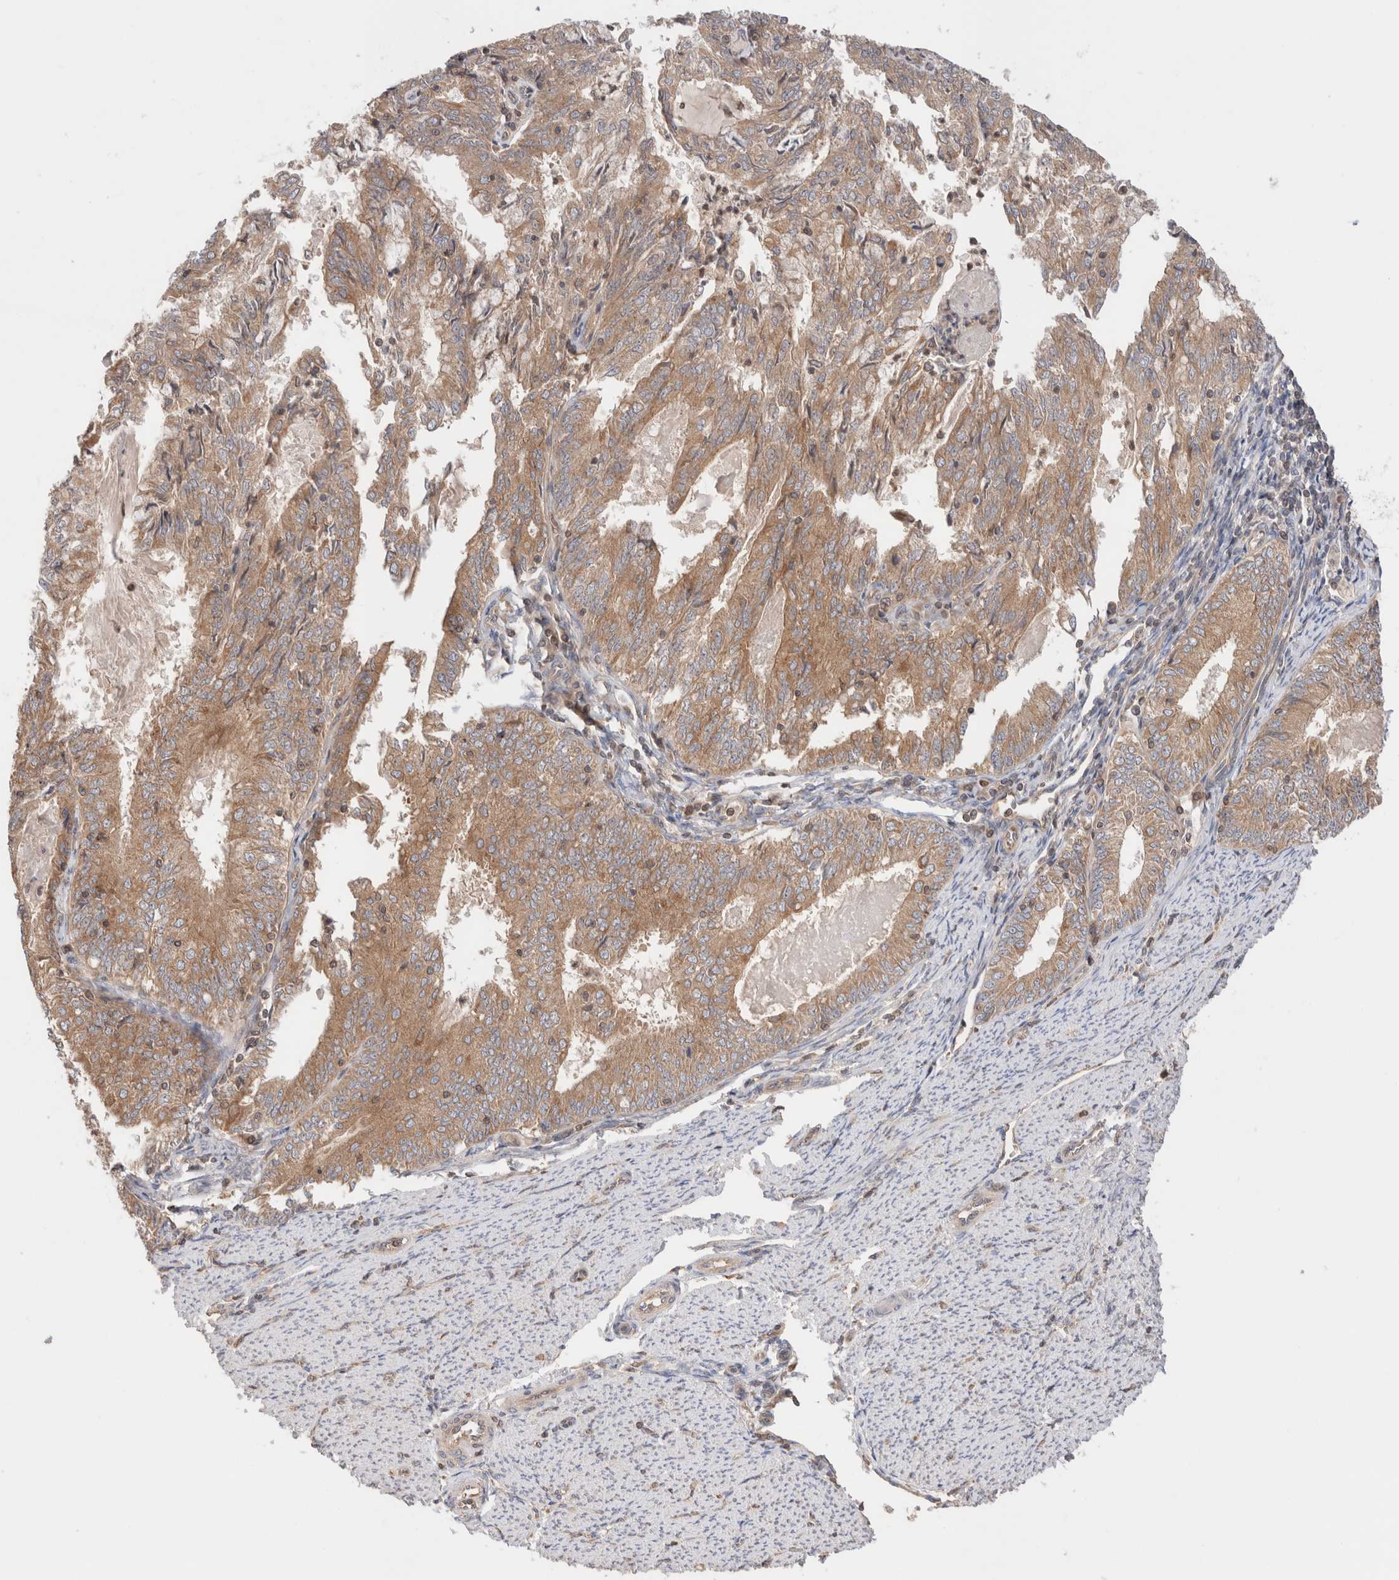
{"staining": {"intensity": "moderate", "quantity": ">75%", "location": "cytoplasmic/membranous"}, "tissue": "endometrial cancer", "cell_type": "Tumor cells", "image_type": "cancer", "snomed": [{"axis": "morphology", "description": "Adenocarcinoma, NOS"}, {"axis": "topography", "description": "Endometrium"}], "caption": "Immunohistochemistry of human endometrial cancer demonstrates medium levels of moderate cytoplasmic/membranous staining in approximately >75% of tumor cells. (brown staining indicates protein expression, while blue staining denotes nuclei).", "gene": "SIKE1", "patient": {"sex": "female", "age": 57}}